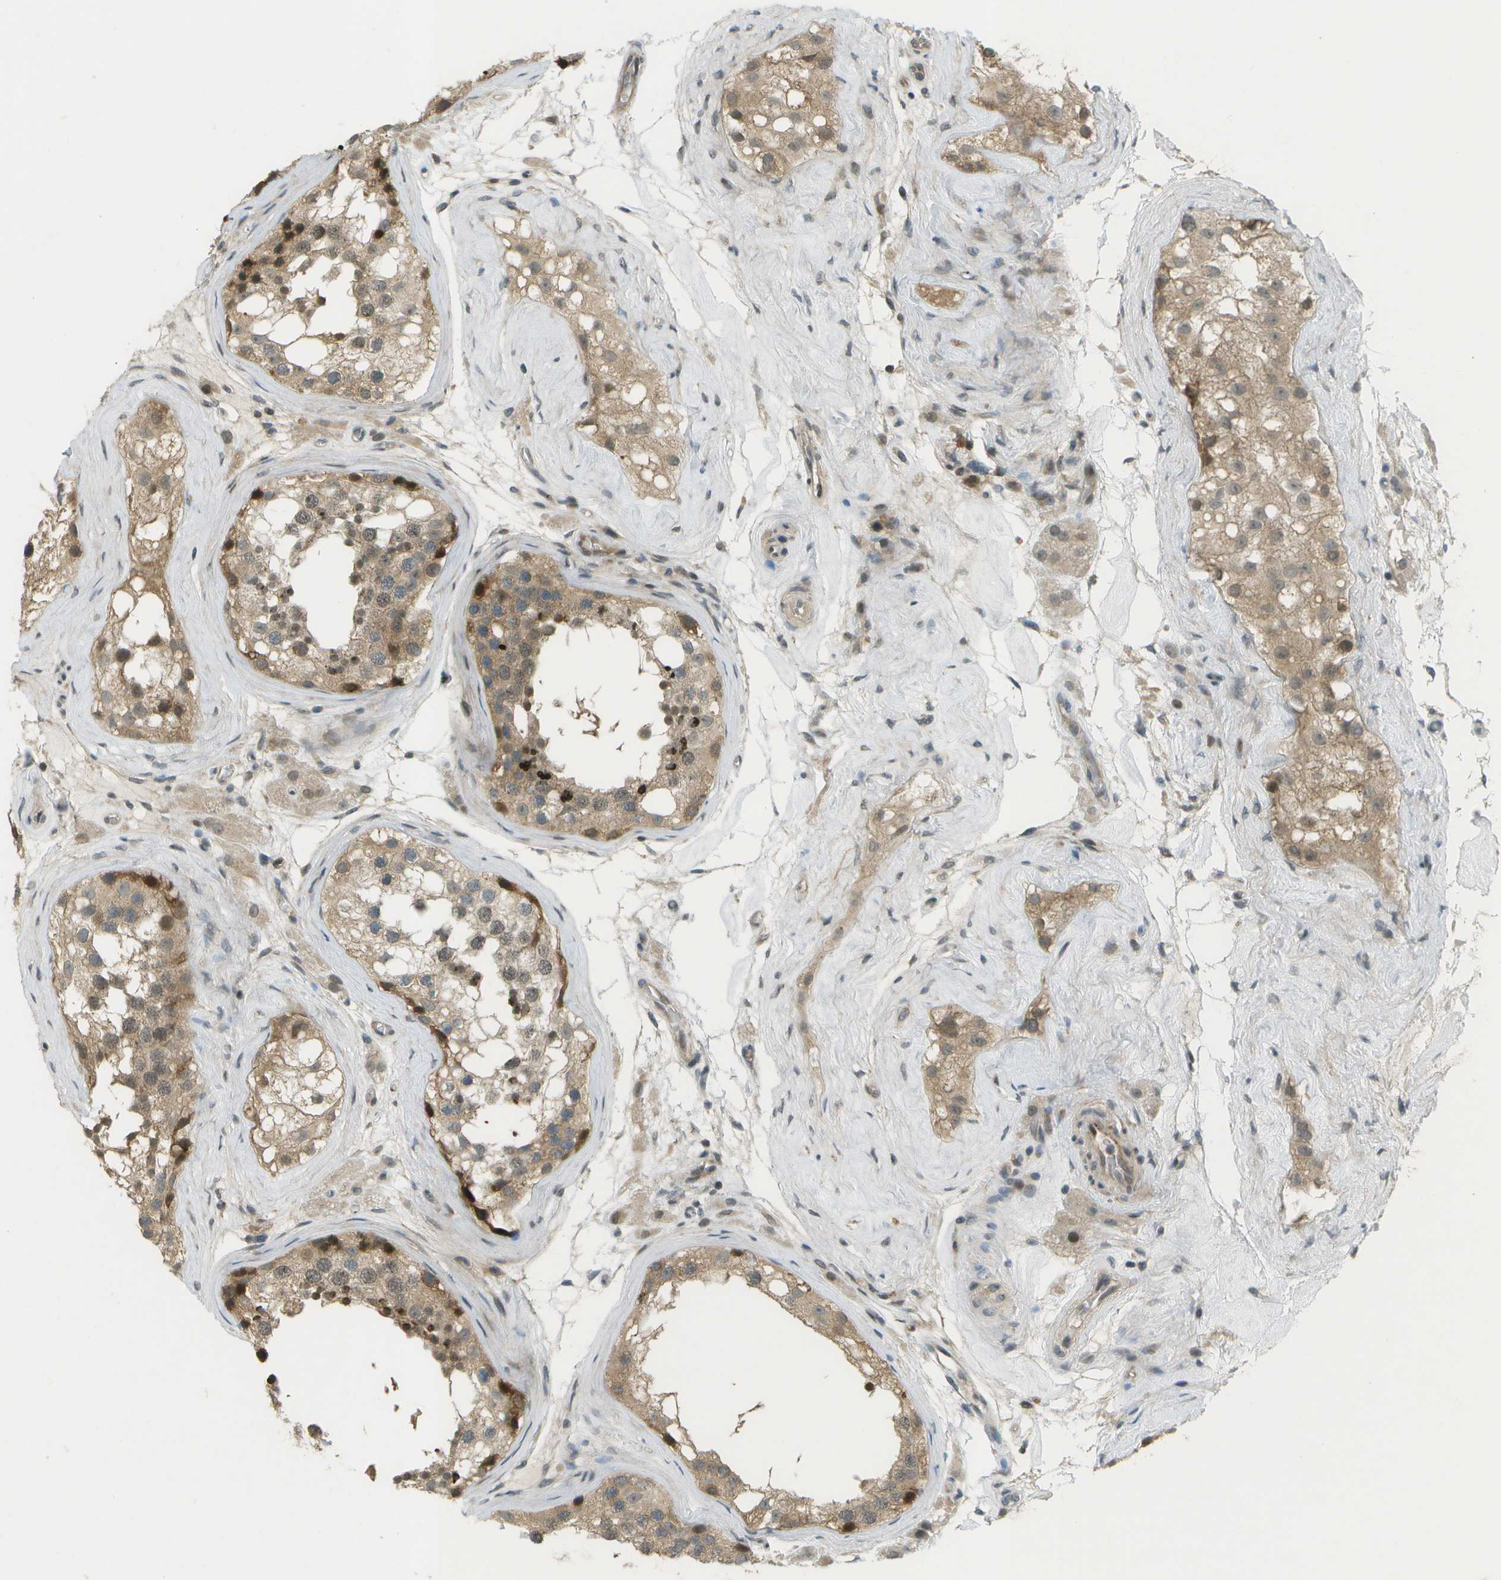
{"staining": {"intensity": "moderate", "quantity": ">75%", "location": "cytoplasmic/membranous,nuclear"}, "tissue": "testis", "cell_type": "Cells in seminiferous ducts", "image_type": "normal", "snomed": [{"axis": "morphology", "description": "Normal tissue, NOS"}, {"axis": "morphology", "description": "Seminoma, NOS"}, {"axis": "topography", "description": "Testis"}], "caption": "An image of human testis stained for a protein exhibits moderate cytoplasmic/membranous,nuclear brown staining in cells in seminiferous ducts.", "gene": "WNK2", "patient": {"sex": "male", "age": 71}}